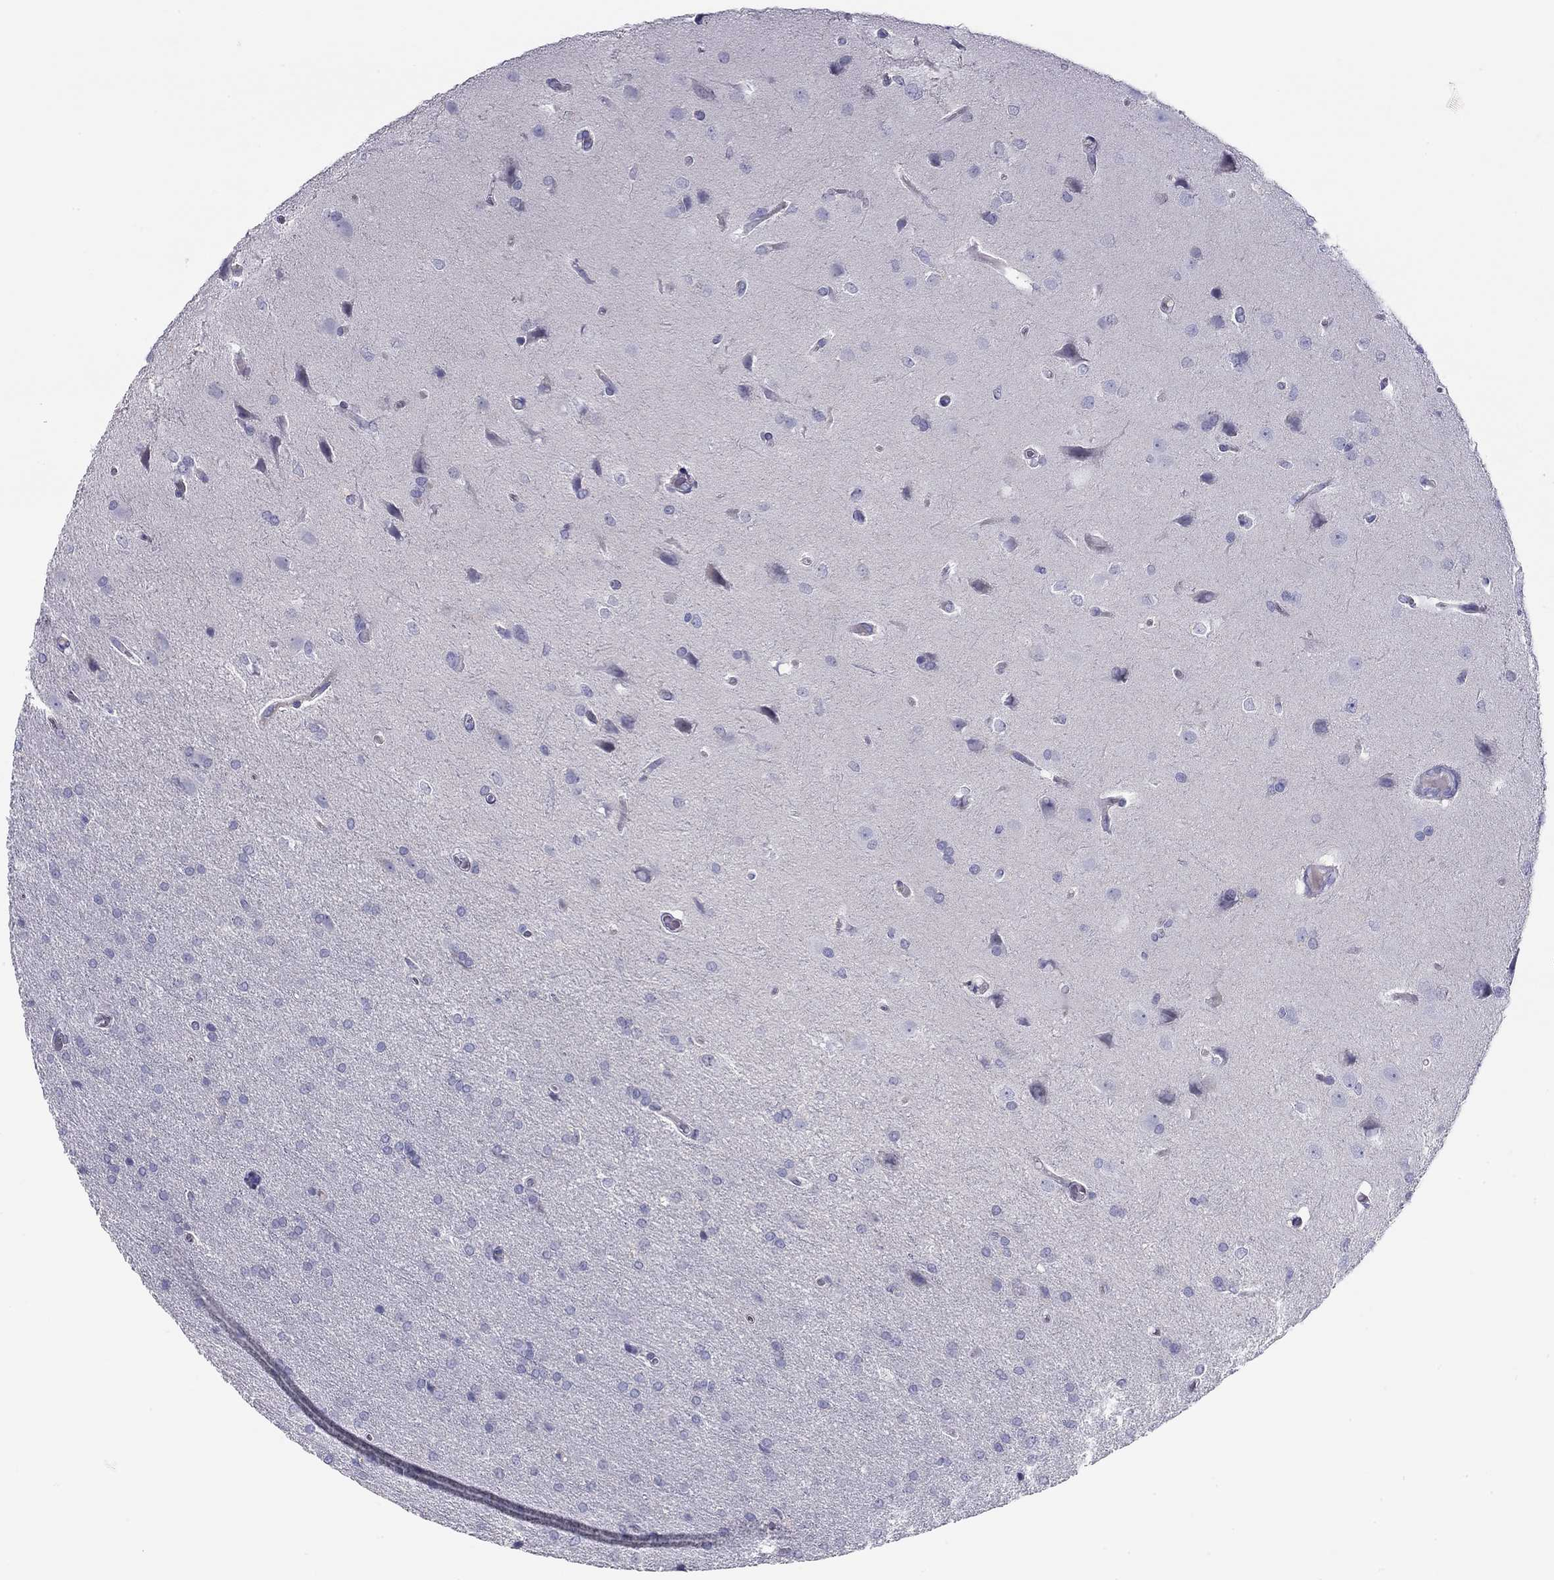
{"staining": {"intensity": "negative", "quantity": "none", "location": "none"}, "tissue": "glioma", "cell_type": "Tumor cells", "image_type": "cancer", "snomed": [{"axis": "morphology", "description": "Glioma, malignant, Low grade"}, {"axis": "topography", "description": "Brain"}], "caption": "This is an immunohistochemistry image of human glioma. There is no staining in tumor cells.", "gene": "KCNV2", "patient": {"sex": "female", "age": 32}}